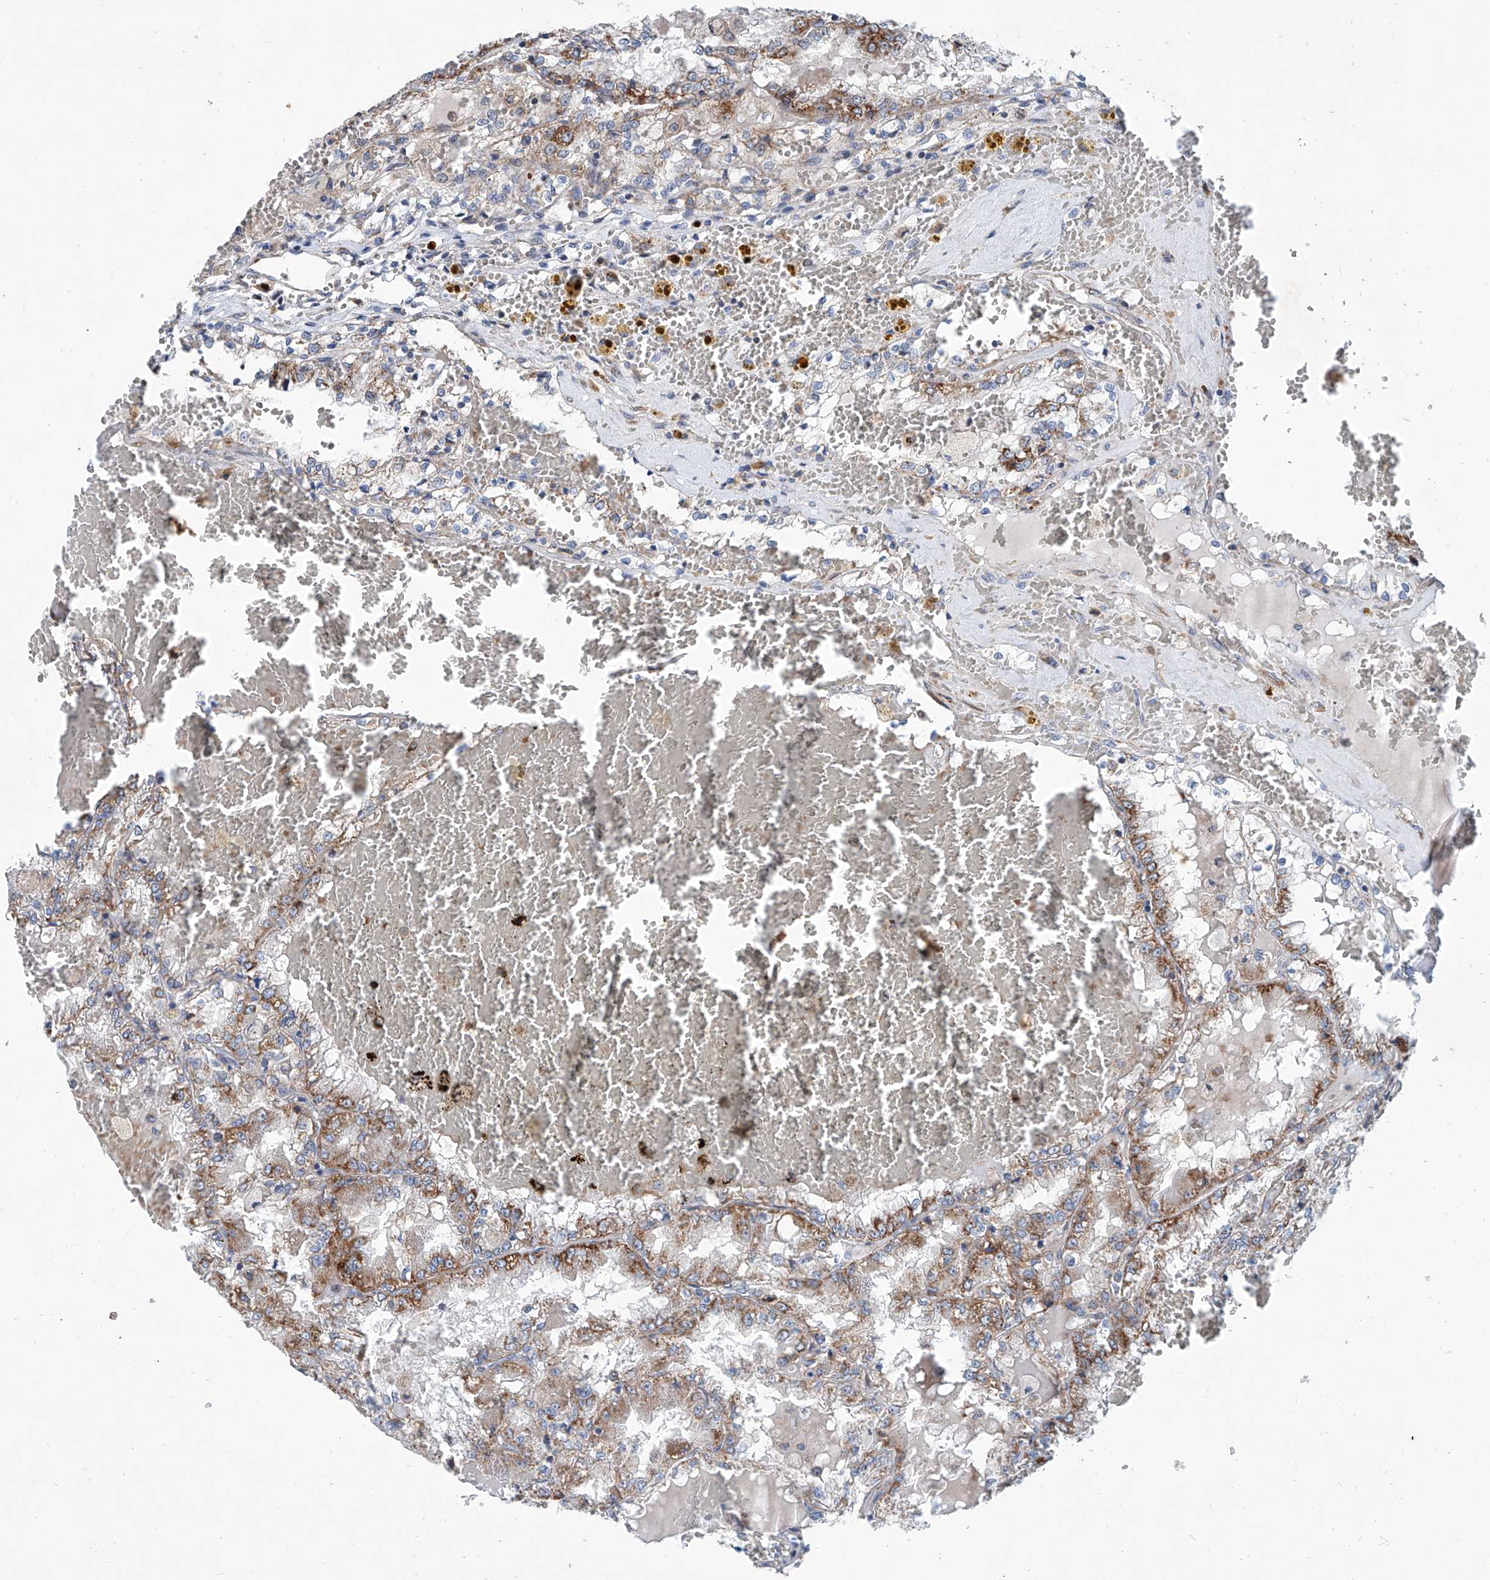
{"staining": {"intensity": "moderate", "quantity": "25%-75%", "location": "cytoplasmic/membranous"}, "tissue": "renal cancer", "cell_type": "Tumor cells", "image_type": "cancer", "snomed": [{"axis": "morphology", "description": "Adenocarcinoma, NOS"}, {"axis": "topography", "description": "Kidney"}], "caption": "A micrograph of human renal cancer stained for a protein shows moderate cytoplasmic/membranous brown staining in tumor cells.", "gene": "USP48", "patient": {"sex": "female", "age": 56}}